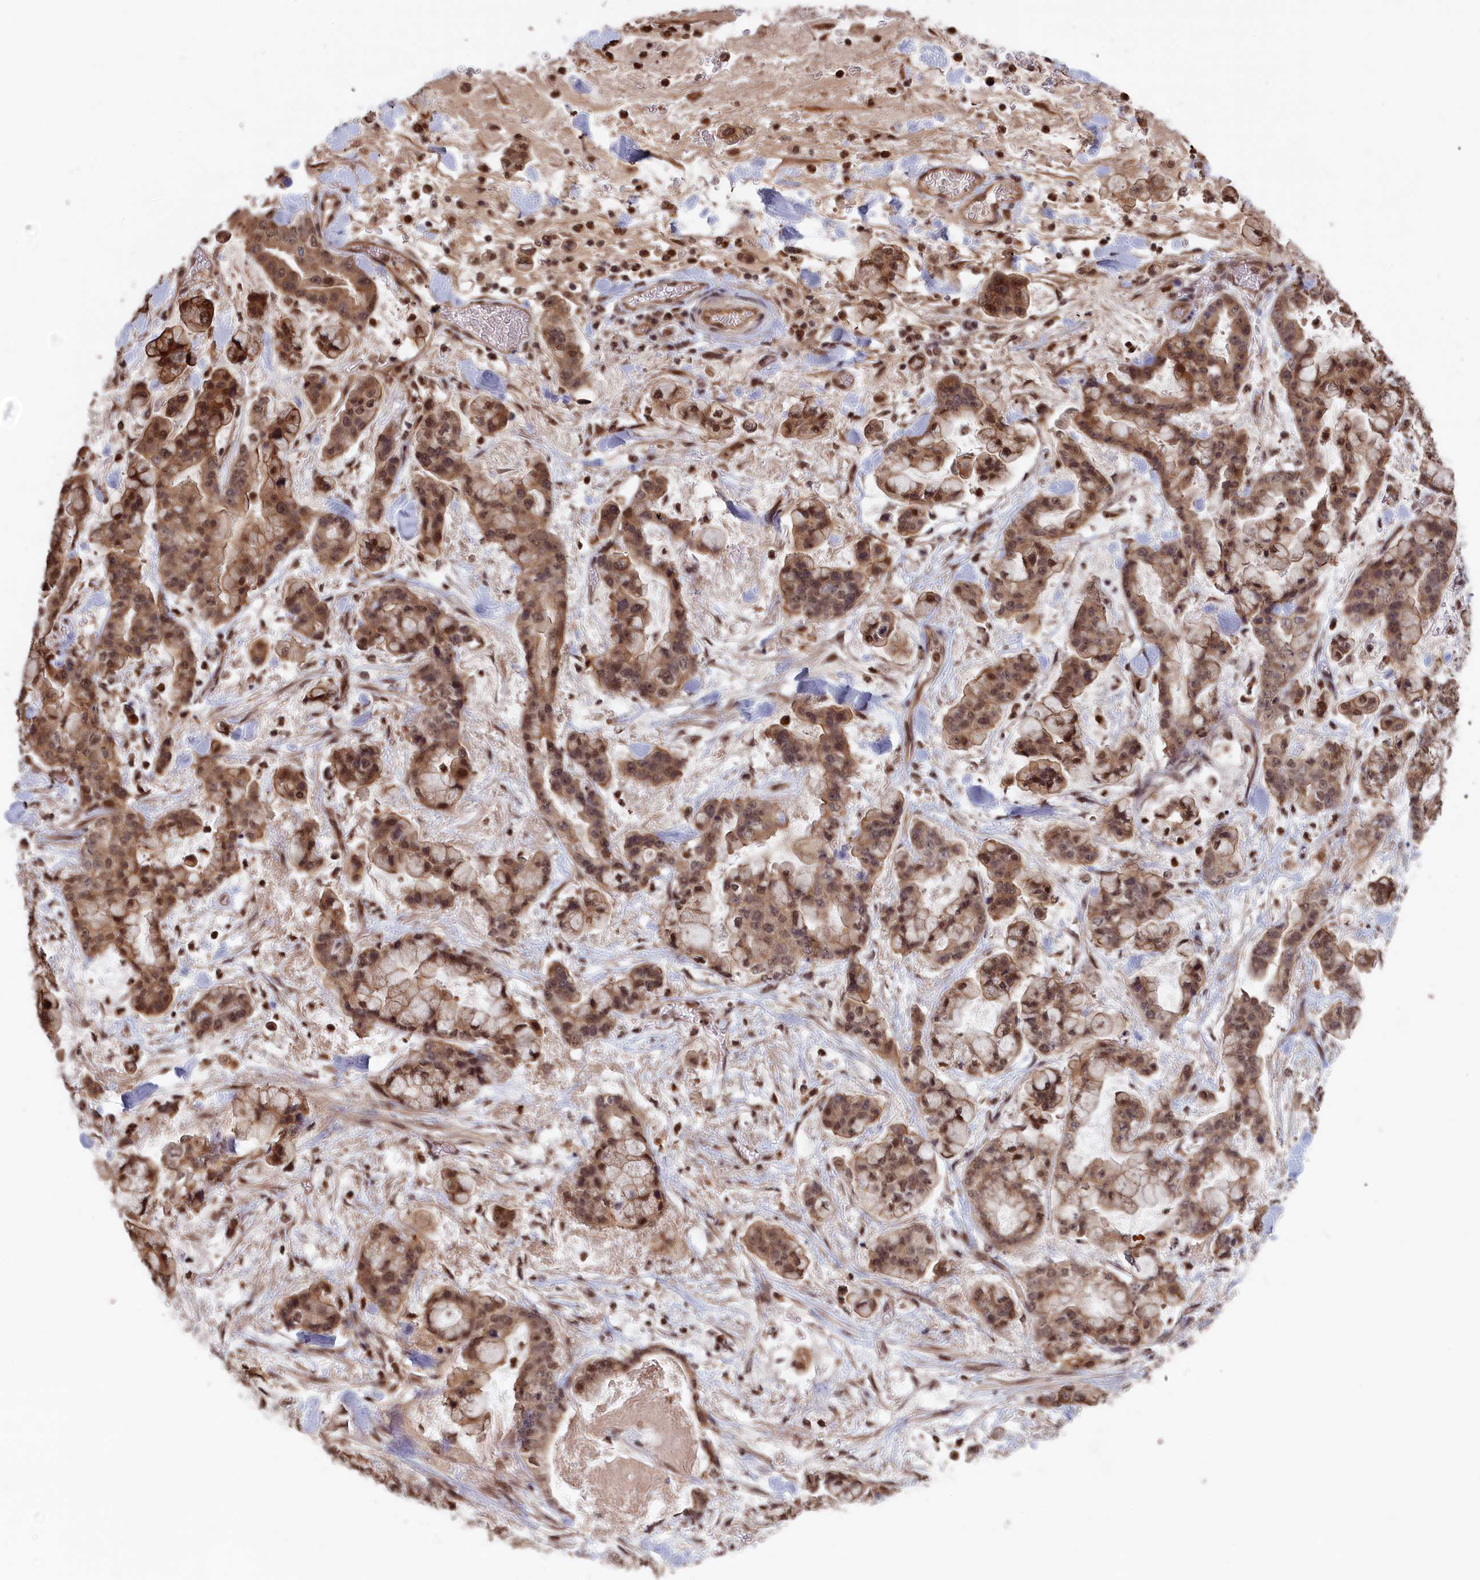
{"staining": {"intensity": "moderate", "quantity": ">75%", "location": "cytoplasmic/membranous,nuclear"}, "tissue": "stomach cancer", "cell_type": "Tumor cells", "image_type": "cancer", "snomed": [{"axis": "morphology", "description": "Normal tissue, NOS"}, {"axis": "morphology", "description": "Adenocarcinoma, NOS"}, {"axis": "topography", "description": "Stomach, upper"}, {"axis": "topography", "description": "Stomach"}], "caption": "An image of stomach cancer (adenocarcinoma) stained for a protein reveals moderate cytoplasmic/membranous and nuclear brown staining in tumor cells. (IHC, brightfield microscopy, high magnification).", "gene": "PLP2", "patient": {"sex": "male", "age": 76}}